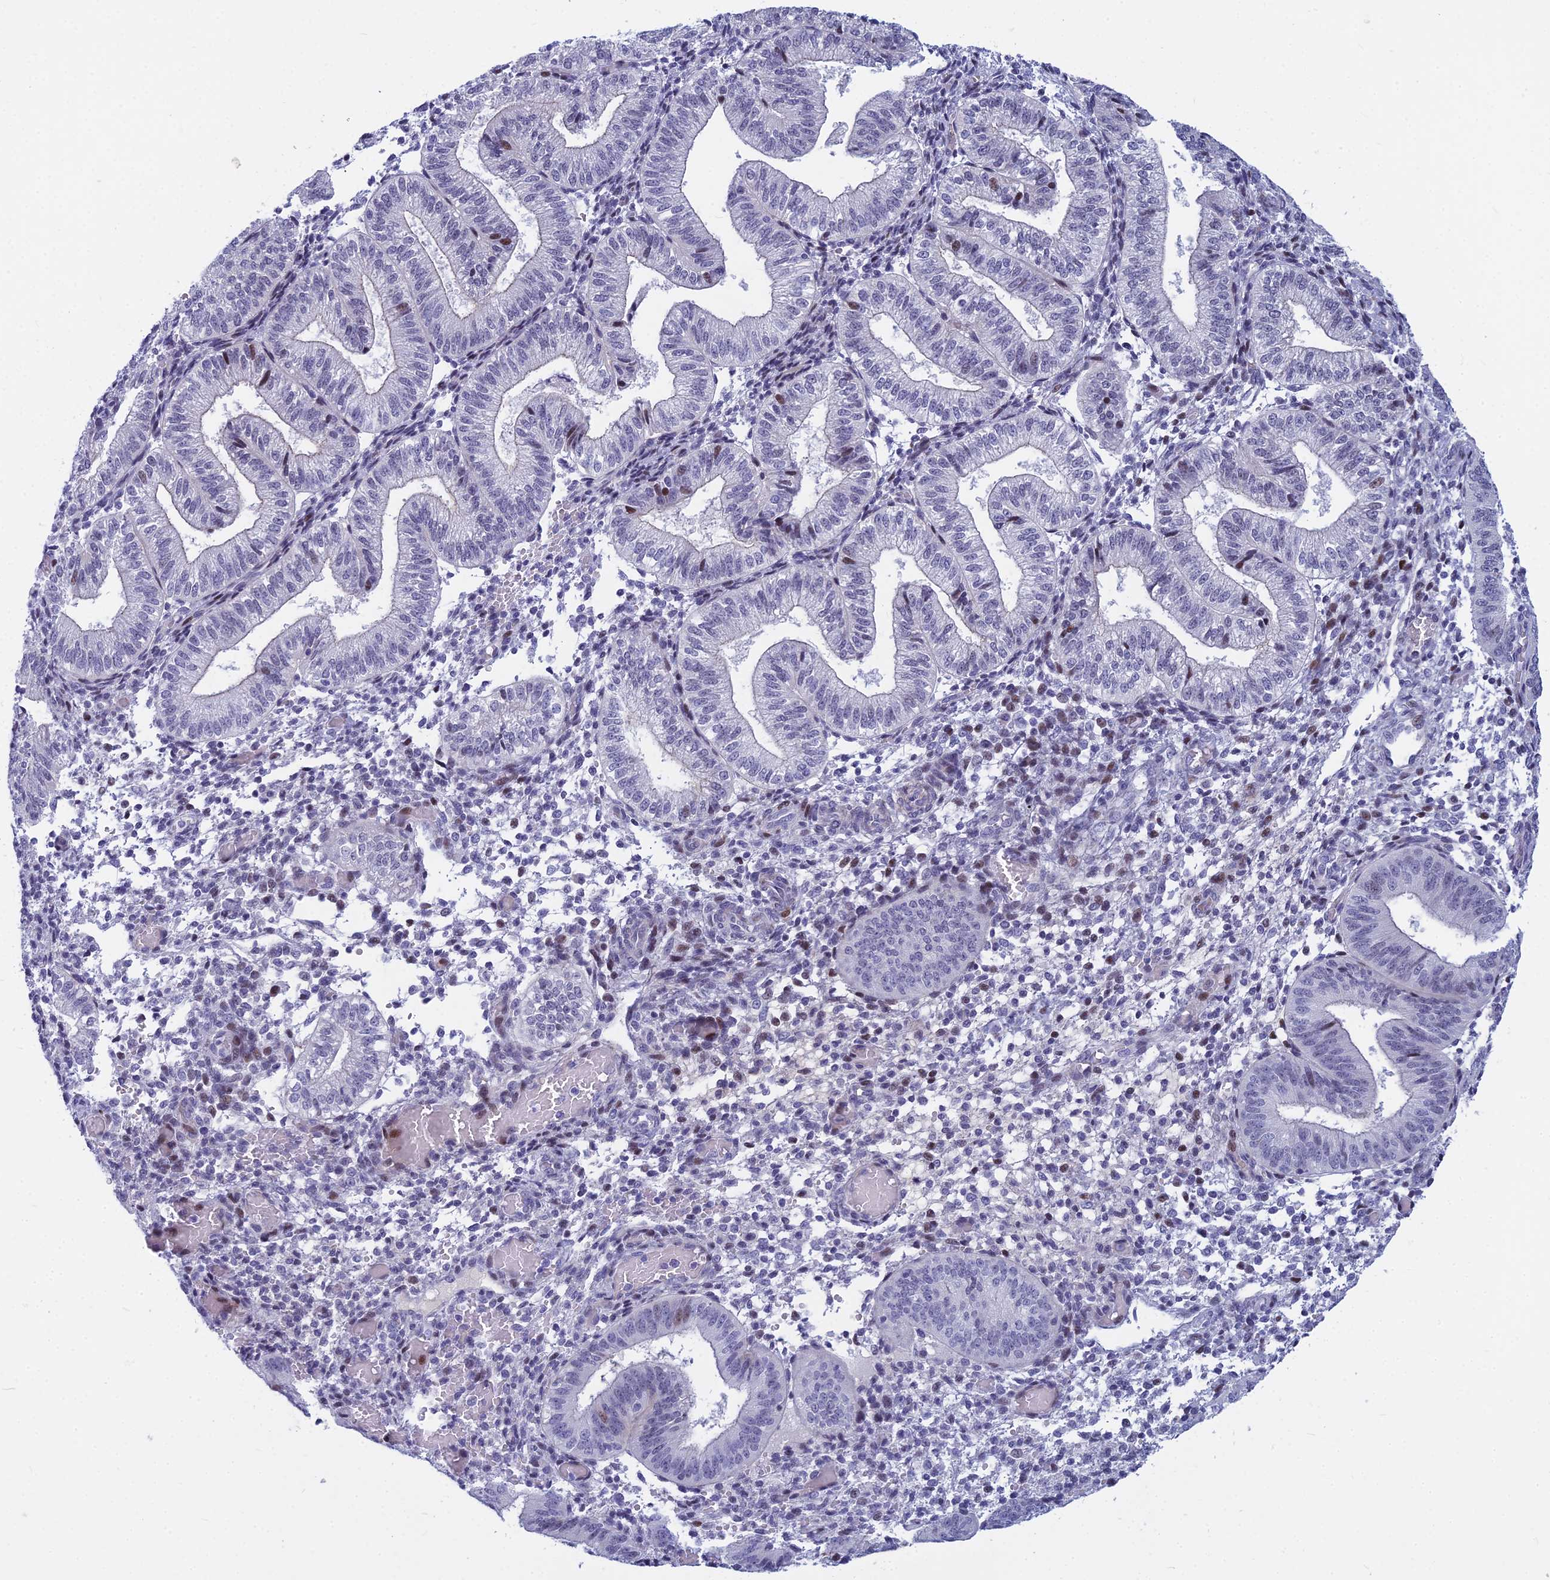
{"staining": {"intensity": "moderate", "quantity": "<25%", "location": "nuclear"}, "tissue": "endometrium", "cell_type": "Cells in endometrial stroma", "image_type": "normal", "snomed": [{"axis": "morphology", "description": "Normal tissue, NOS"}, {"axis": "topography", "description": "Endometrium"}], "caption": "Immunohistochemical staining of unremarkable endometrium reveals low levels of moderate nuclear staining in approximately <25% of cells in endometrial stroma.", "gene": "MYBPC2", "patient": {"sex": "female", "age": 34}}